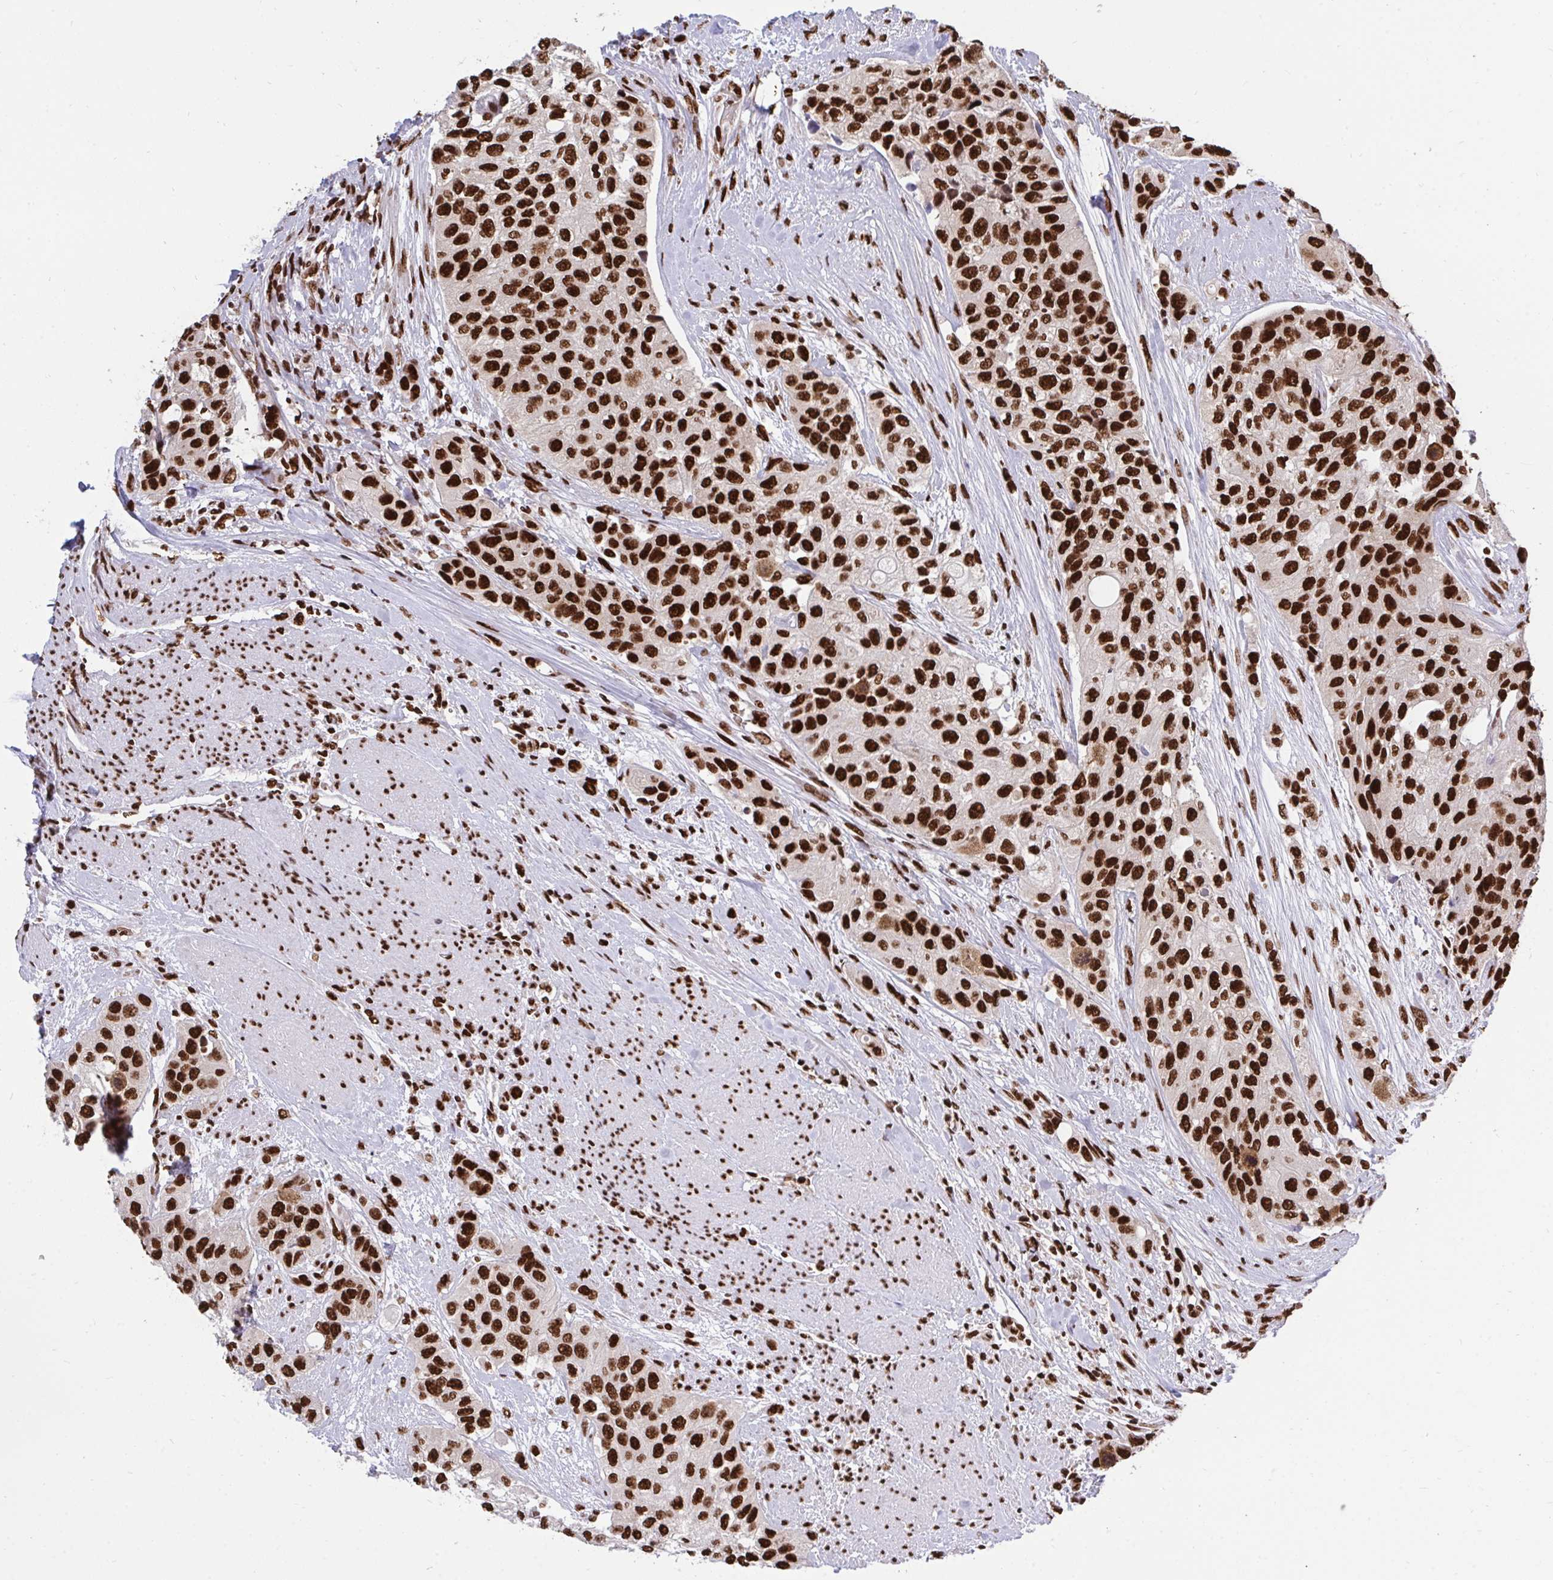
{"staining": {"intensity": "strong", "quantity": ">75%", "location": "nuclear"}, "tissue": "urothelial cancer", "cell_type": "Tumor cells", "image_type": "cancer", "snomed": [{"axis": "morphology", "description": "Normal tissue, NOS"}, {"axis": "morphology", "description": "Urothelial carcinoma, High grade"}, {"axis": "topography", "description": "Vascular tissue"}, {"axis": "topography", "description": "Urinary bladder"}], "caption": "An immunohistochemistry image of tumor tissue is shown. Protein staining in brown shows strong nuclear positivity in urothelial carcinoma (high-grade) within tumor cells.", "gene": "HNRNPL", "patient": {"sex": "female", "age": 56}}